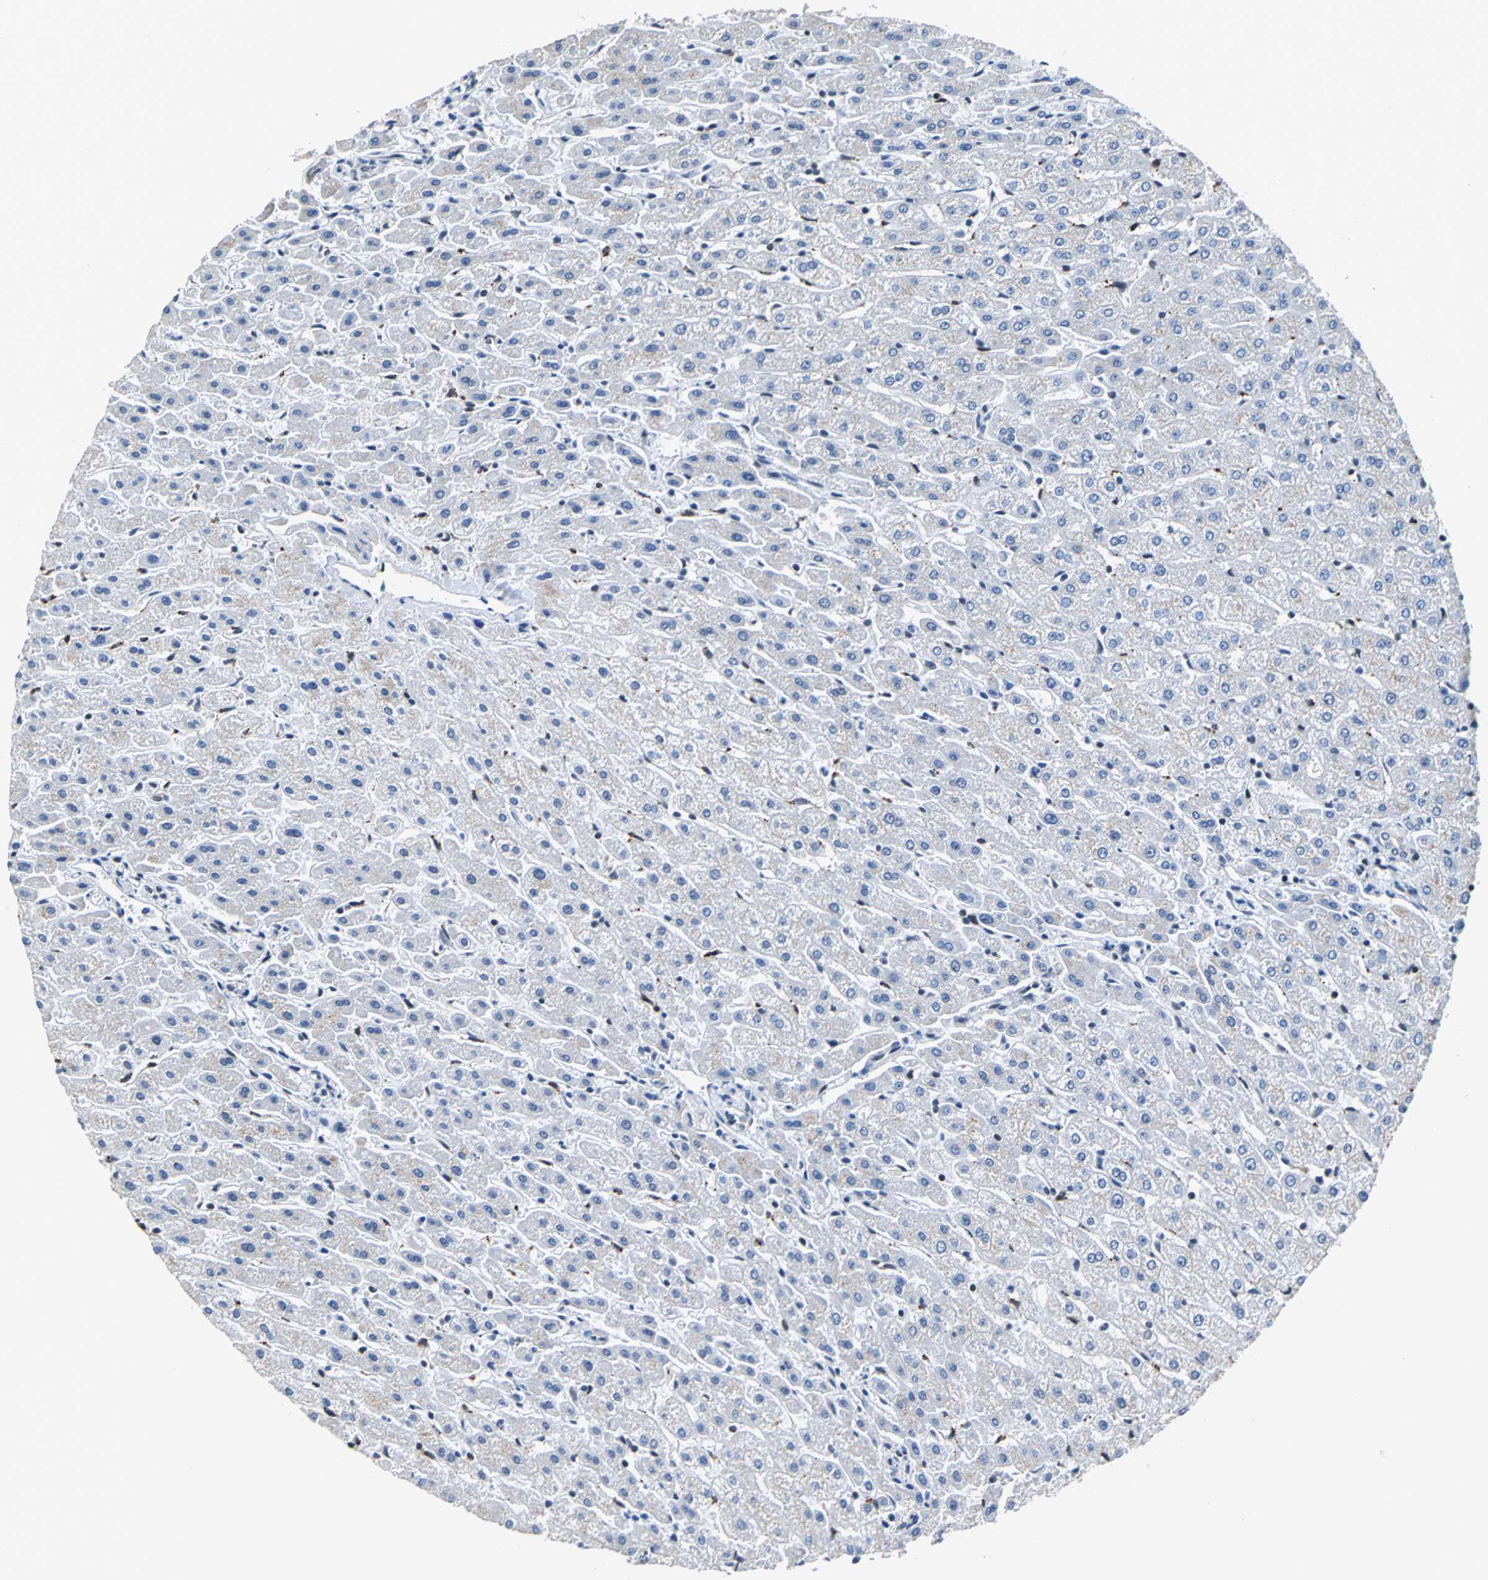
{"staining": {"intensity": "weak", "quantity": "25%-75%", "location": "cytoplasmic/membranous"}, "tissue": "liver", "cell_type": "Cholangiocytes", "image_type": "normal", "snomed": [{"axis": "morphology", "description": "Normal tissue, NOS"}, {"axis": "morphology", "description": "Fibrosis, NOS"}, {"axis": "topography", "description": "Liver"}], "caption": "Liver stained with immunohistochemistry demonstrates weak cytoplasmic/membranous staining in about 25%-75% of cholangiocytes.", "gene": "HCFC2", "patient": {"sex": "female", "age": 29}}